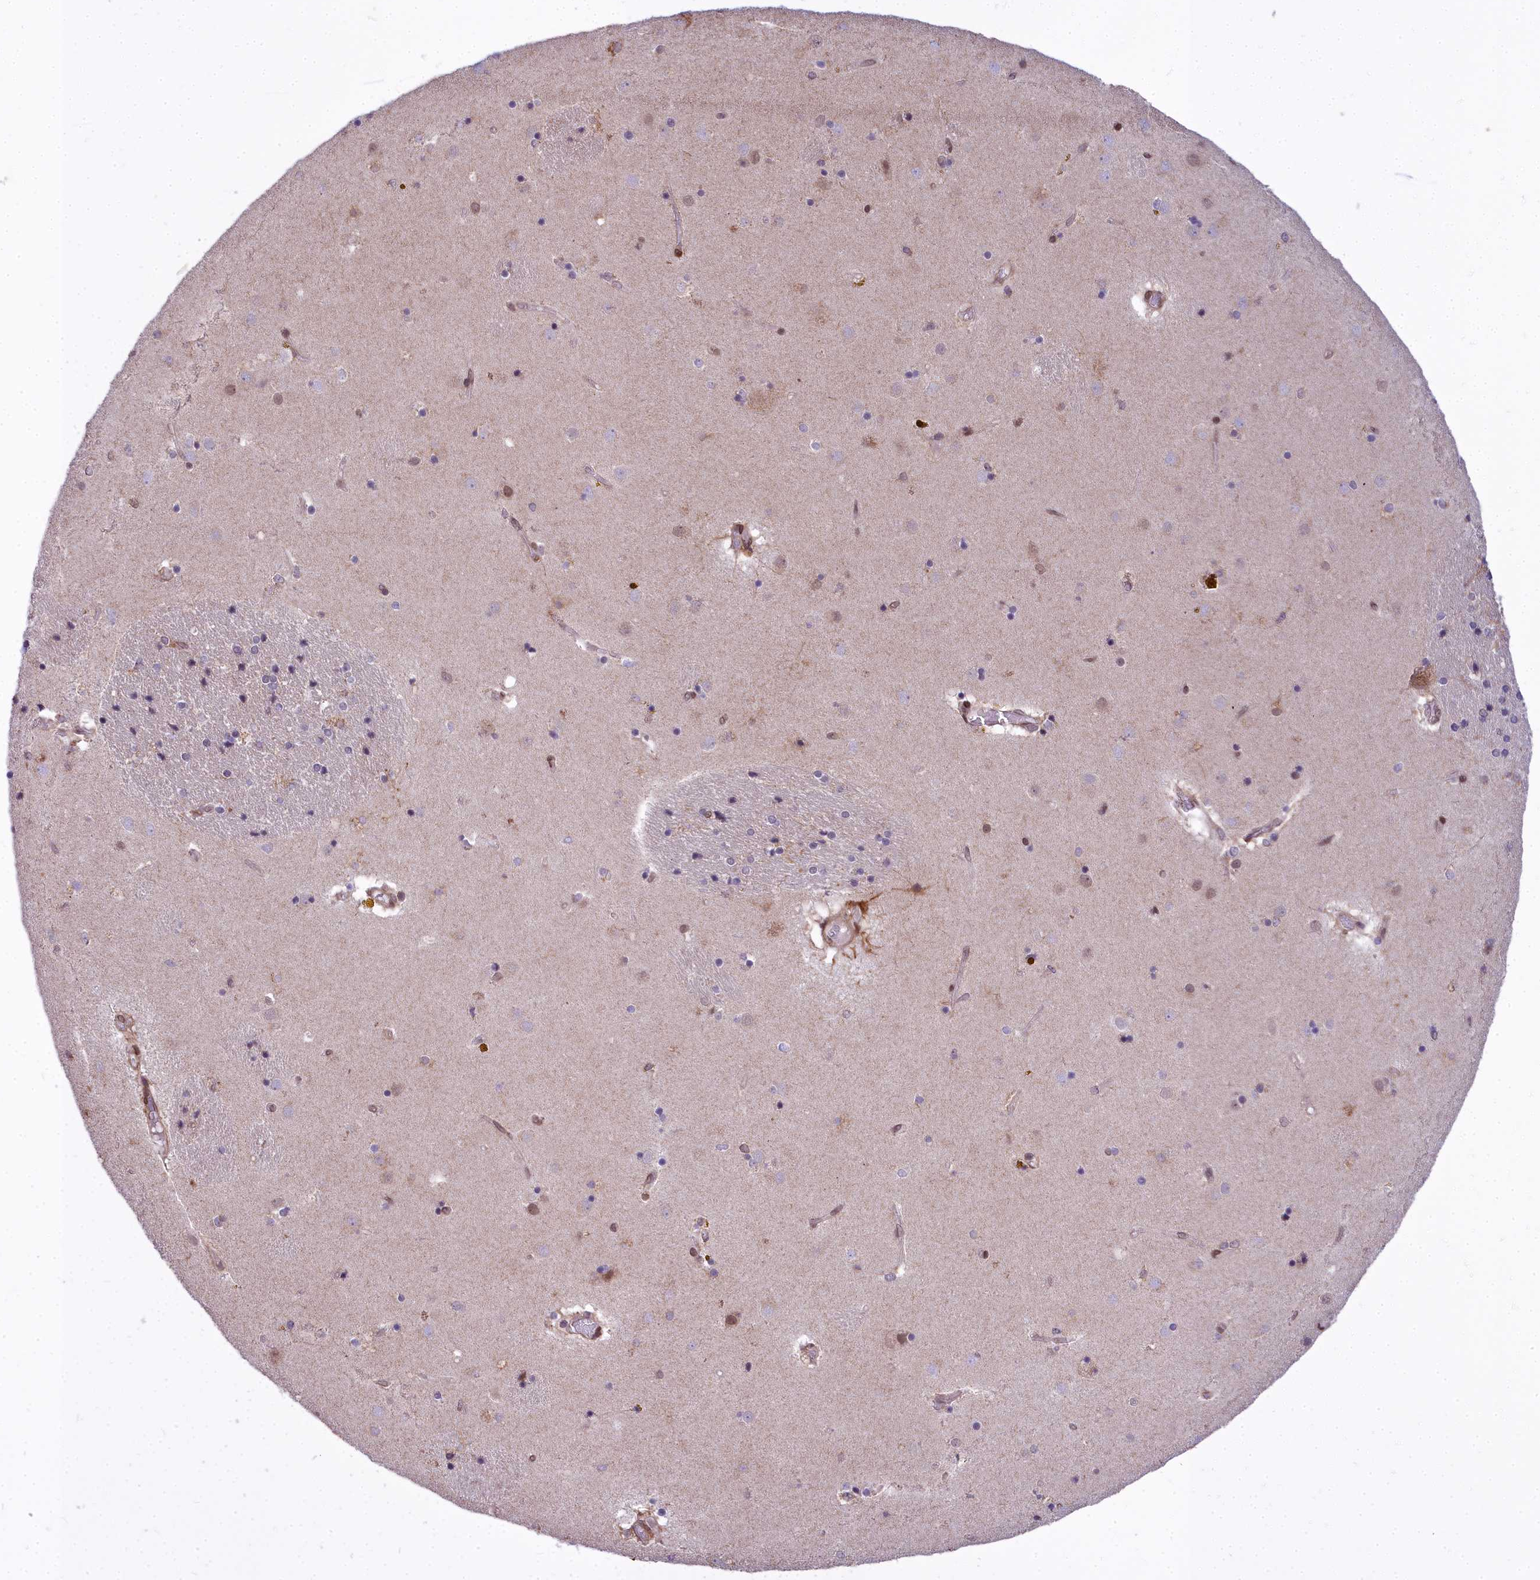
{"staining": {"intensity": "moderate", "quantity": "<25%", "location": "nuclear"}, "tissue": "caudate", "cell_type": "Glial cells", "image_type": "normal", "snomed": [{"axis": "morphology", "description": "Normal tissue, NOS"}, {"axis": "topography", "description": "Lateral ventricle wall"}], "caption": "High-magnification brightfield microscopy of unremarkable caudate stained with DAB (brown) and counterstained with hematoxylin (blue). glial cells exhibit moderate nuclear positivity is appreciated in approximately<25% of cells.", "gene": "ABCB8", "patient": {"sex": "male", "age": 70}}